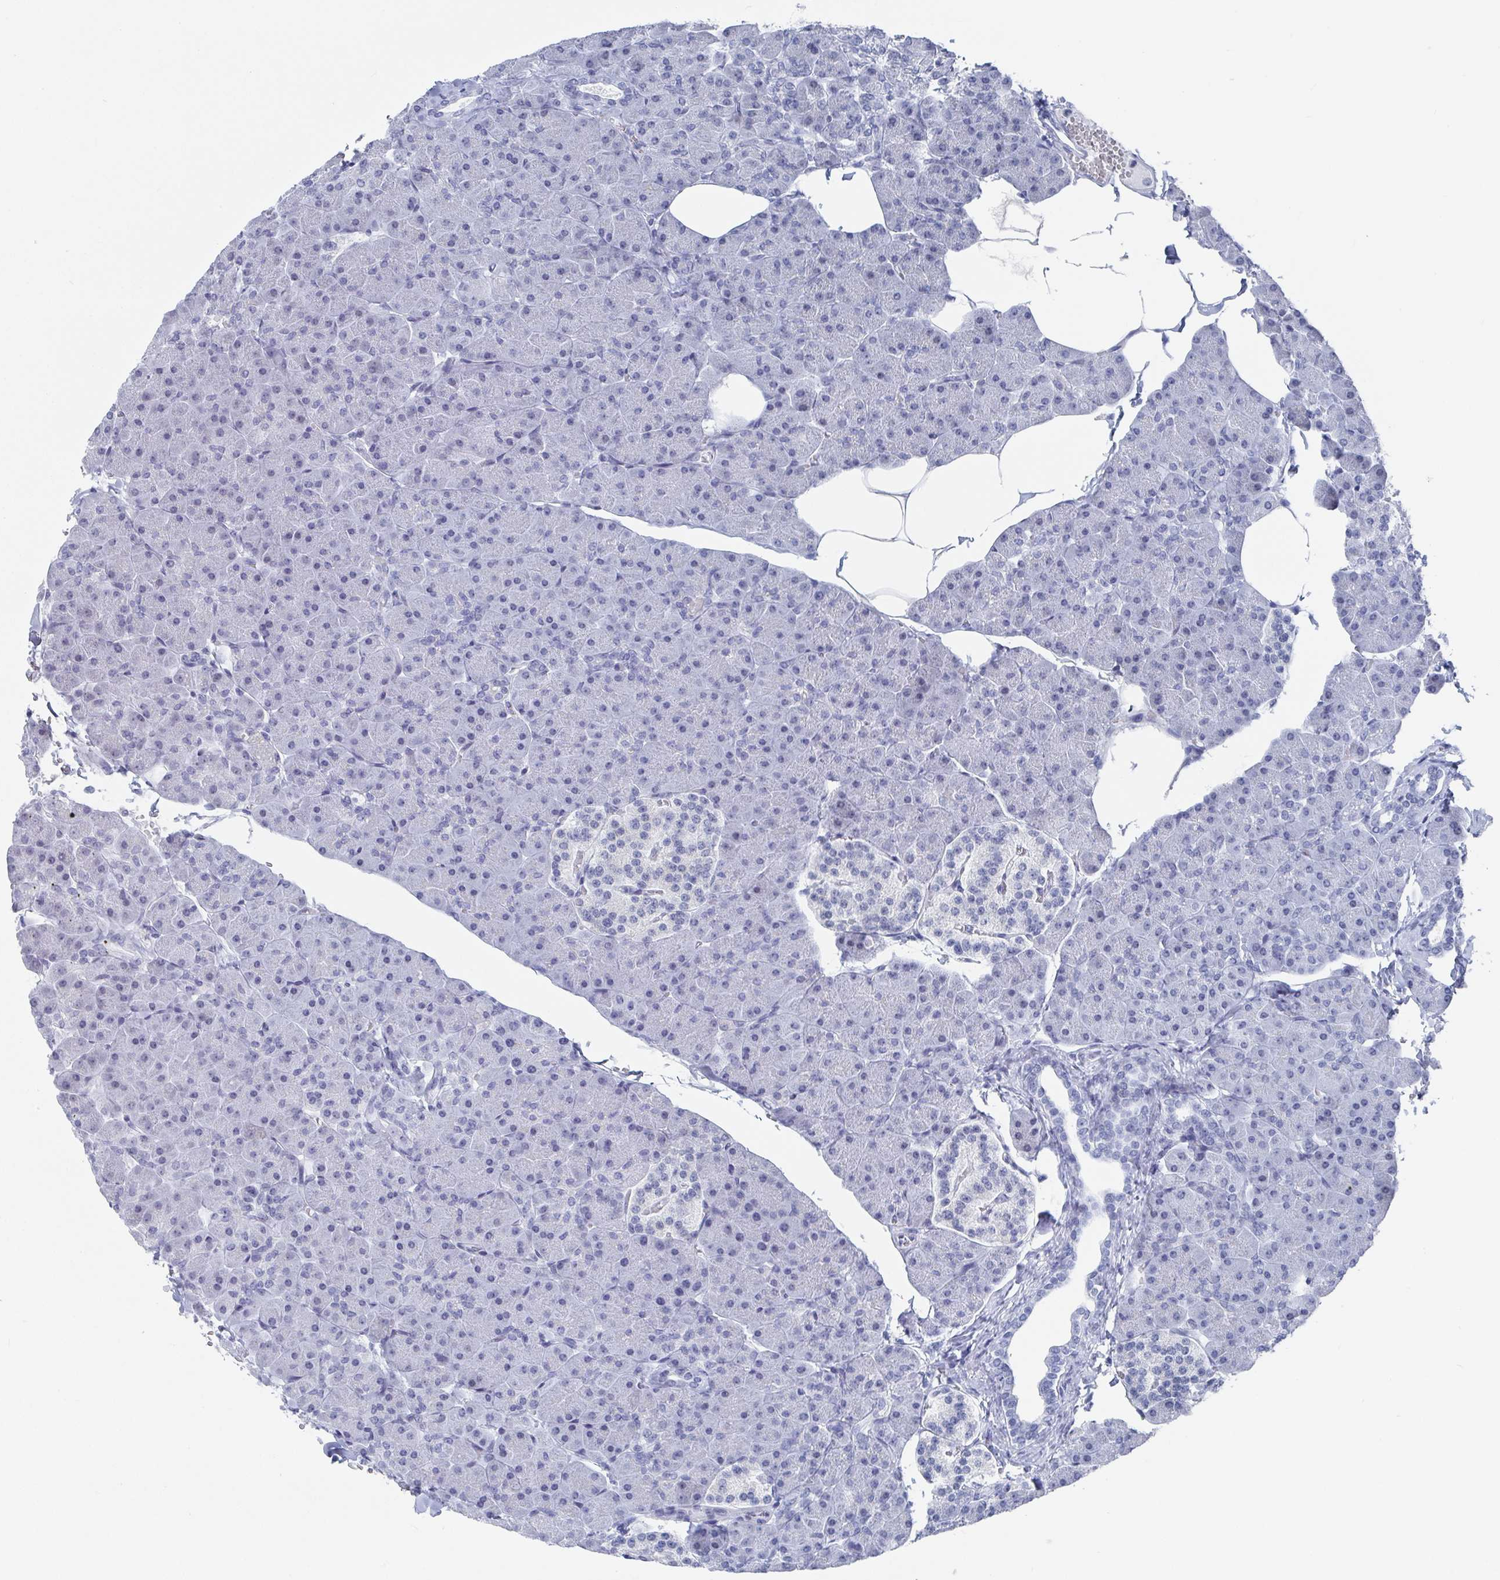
{"staining": {"intensity": "negative", "quantity": "none", "location": "none"}, "tissue": "pancreas", "cell_type": "Exocrine glandular cells", "image_type": "normal", "snomed": [{"axis": "morphology", "description": "Normal tissue, NOS"}, {"axis": "topography", "description": "Pancreas"}], "caption": "IHC photomicrograph of unremarkable human pancreas stained for a protein (brown), which displays no expression in exocrine glandular cells.", "gene": "CAMKV", "patient": {"sex": "male", "age": 35}}